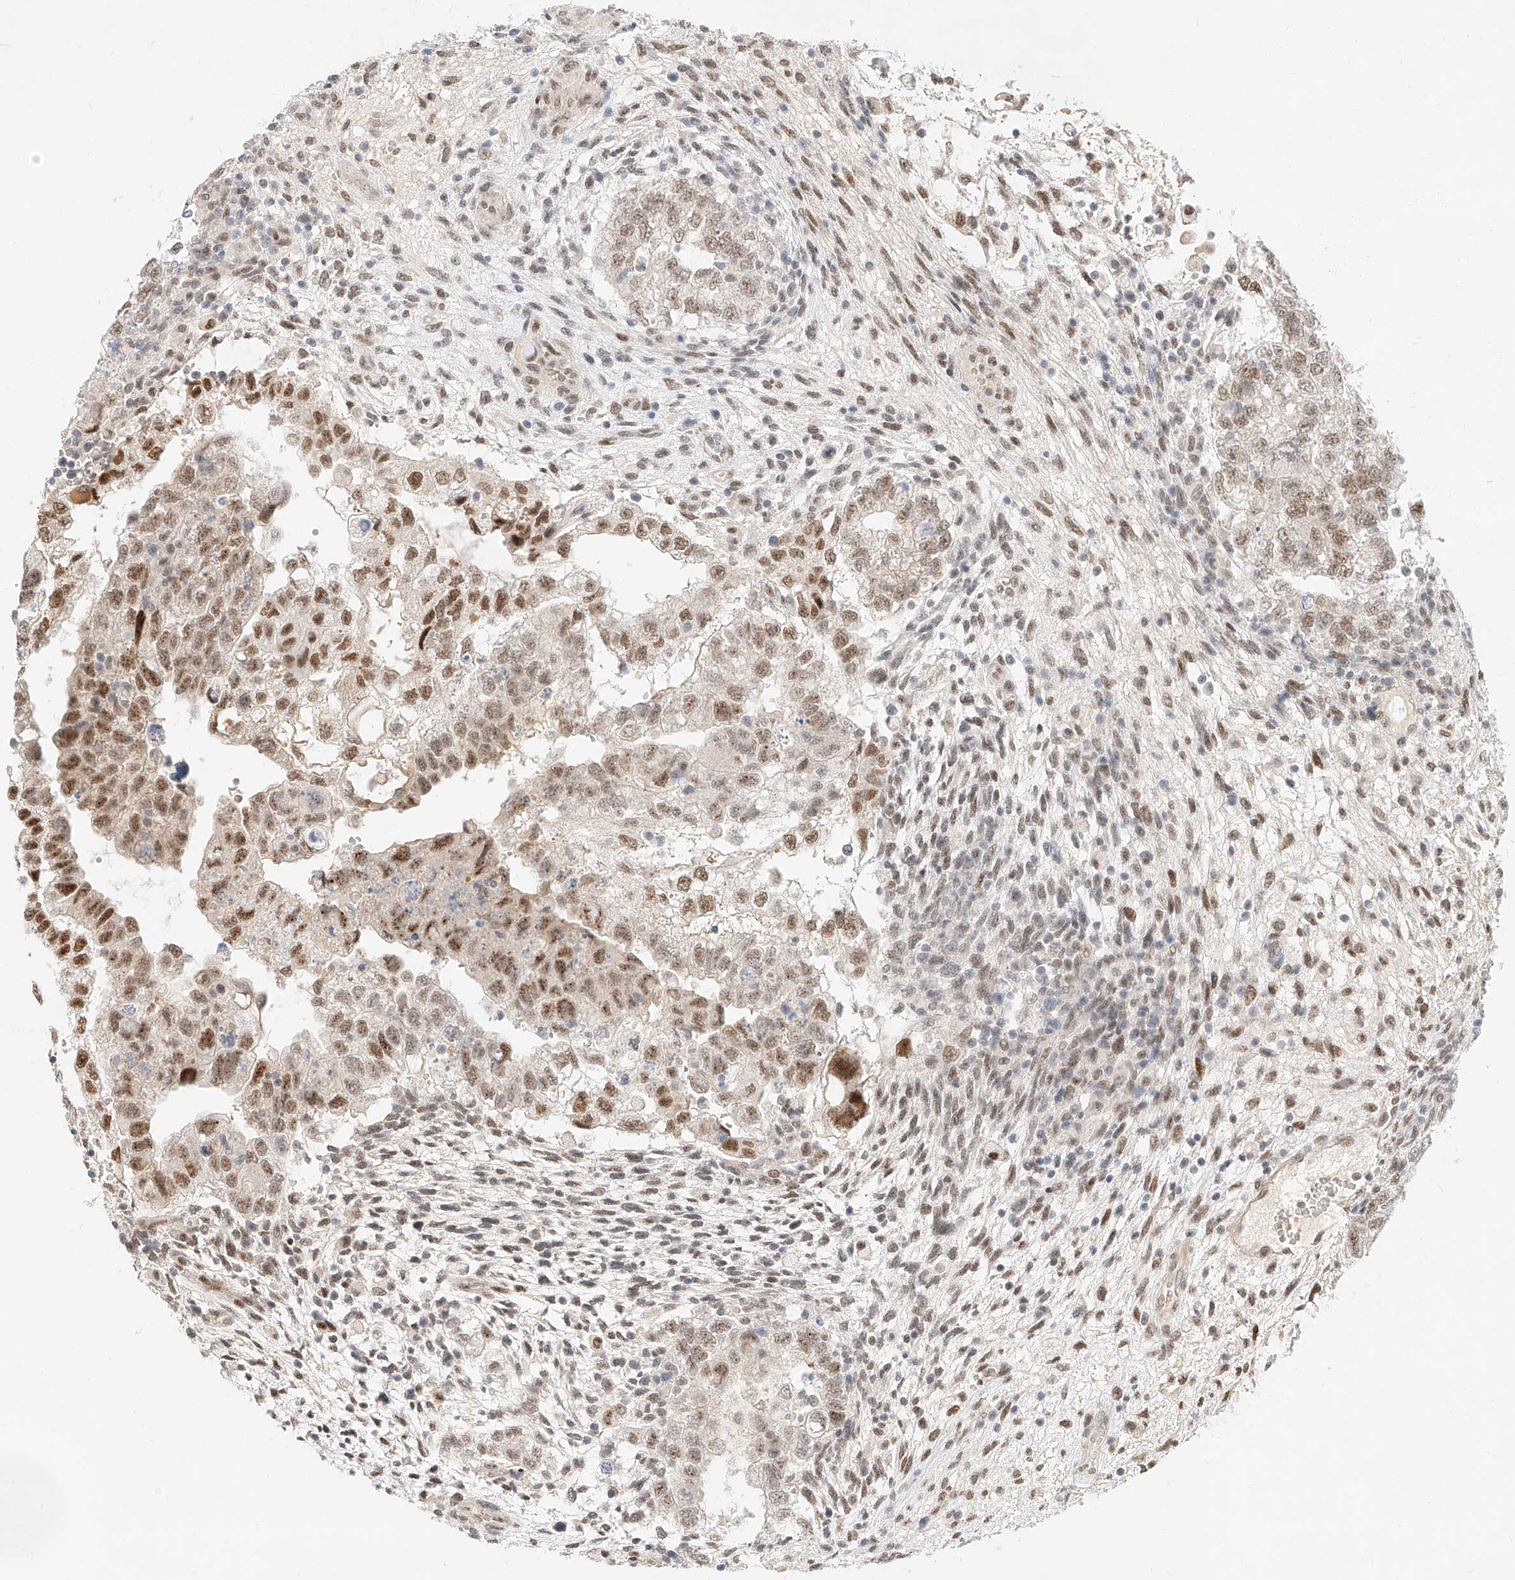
{"staining": {"intensity": "moderate", "quantity": ">75%", "location": "nuclear"}, "tissue": "testis cancer", "cell_type": "Tumor cells", "image_type": "cancer", "snomed": [{"axis": "morphology", "description": "Carcinoma, Embryonal, NOS"}, {"axis": "topography", "description": "Testis"}], "caption": "Protein expression analysis of human testis cancer reveals moderate nuclear positivity in about >75% of tumor cells.", "gene": "CBX8", "patient": {"sex": "male", "age": 37}}